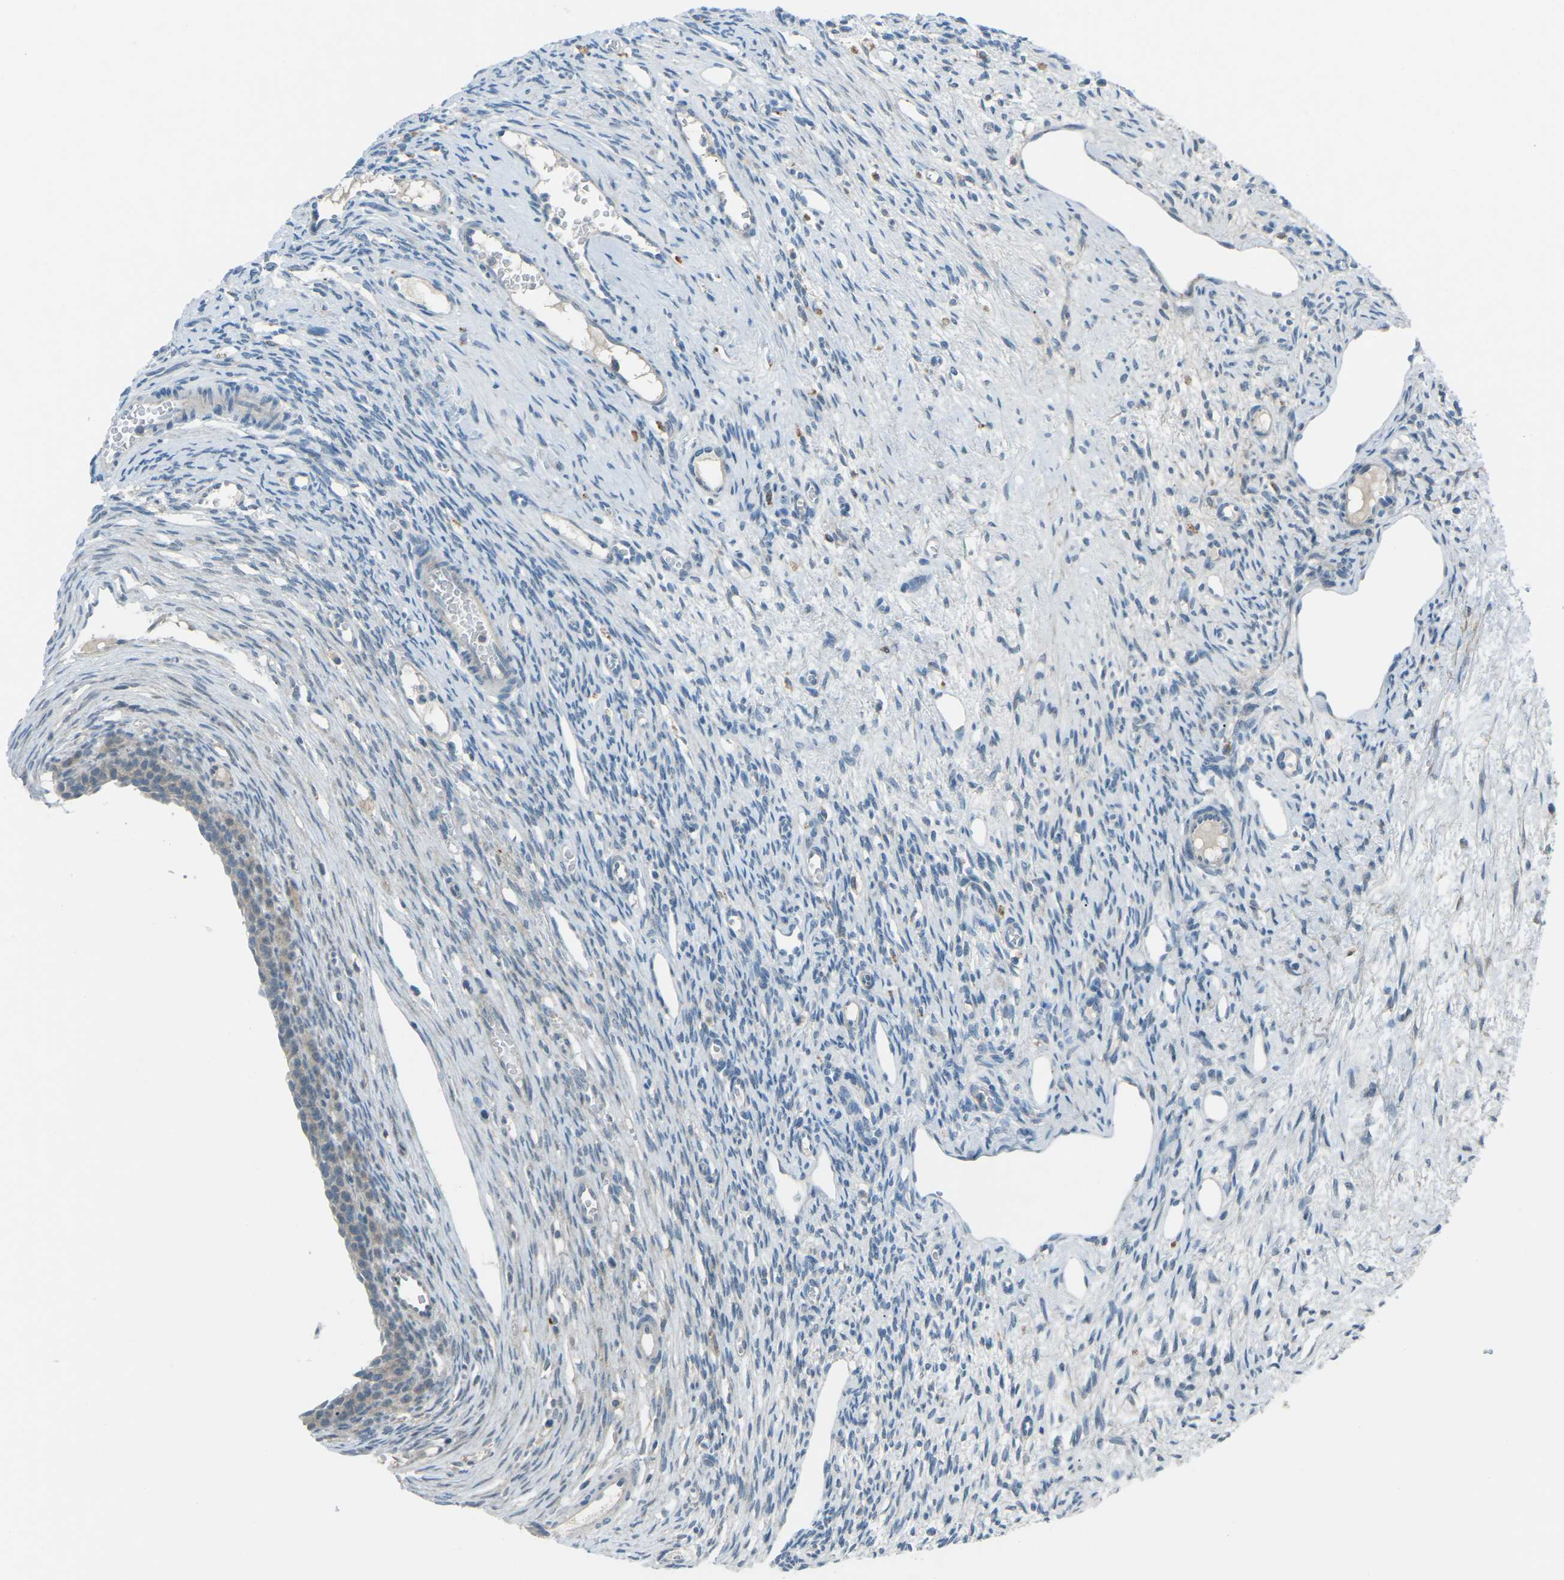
{"staining": {"intensity": "negative", "quantity": "none", "location": "none"}, "tissue": "ovary", "cell_type": "Ovarian stroma cells", "image_type": "normal", "snomed": [{"axis": "morphology", "description": "Normal tissue, NOS"}, {"axis": "topography", "description": "Ovary"}], "caption": "Histopathology image shows no significant protein expression in ovarian stroma cells of benign ovary. Brightfield microscopy of IHC stained with DAB (3,3'-diaminobenzidine) (brown) and hematoxylin (blue), captured at high magnification.", "gene": "PRKCA", "patient": {"sex": "female", "age": 33}}